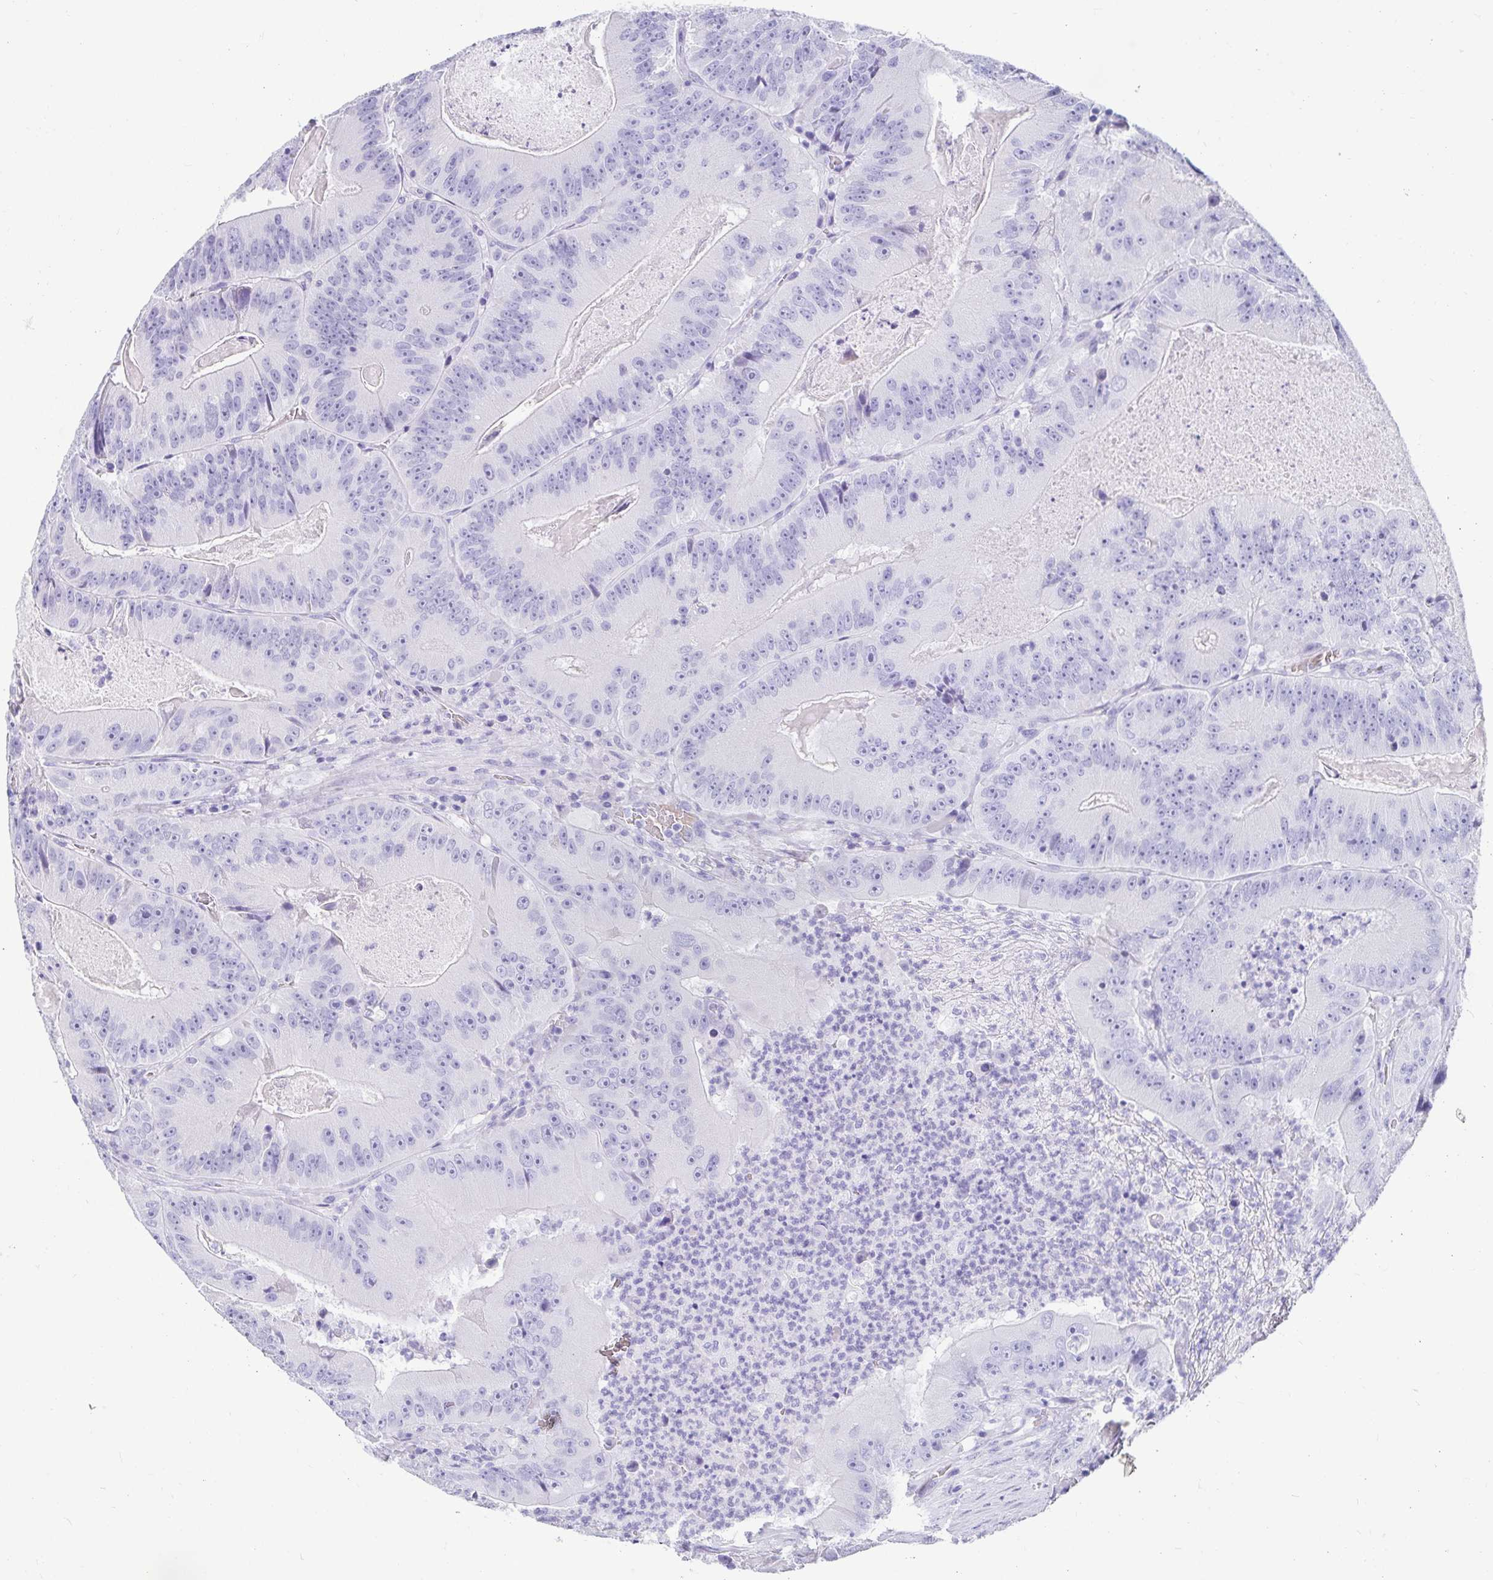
{"staining": {"intensity": "negative", "quantity": "none", "location": "none"}, "tissue": "colorectal cancer", "cell_type": "Tumor cells", "image_type": "cancer", "snomed": [{"axis": "morphology", "description": "Adenocarcinoma, NOS"}, {"axis": "topography", "description": "Colon"}], "caption": "Immunohistochemical staining of human adenocarcinoma (colorectal) demonstrates no significant expression in tumor cells.", "gene": "ZPBP2", "patient": {"sex": "female", "age": 86}}